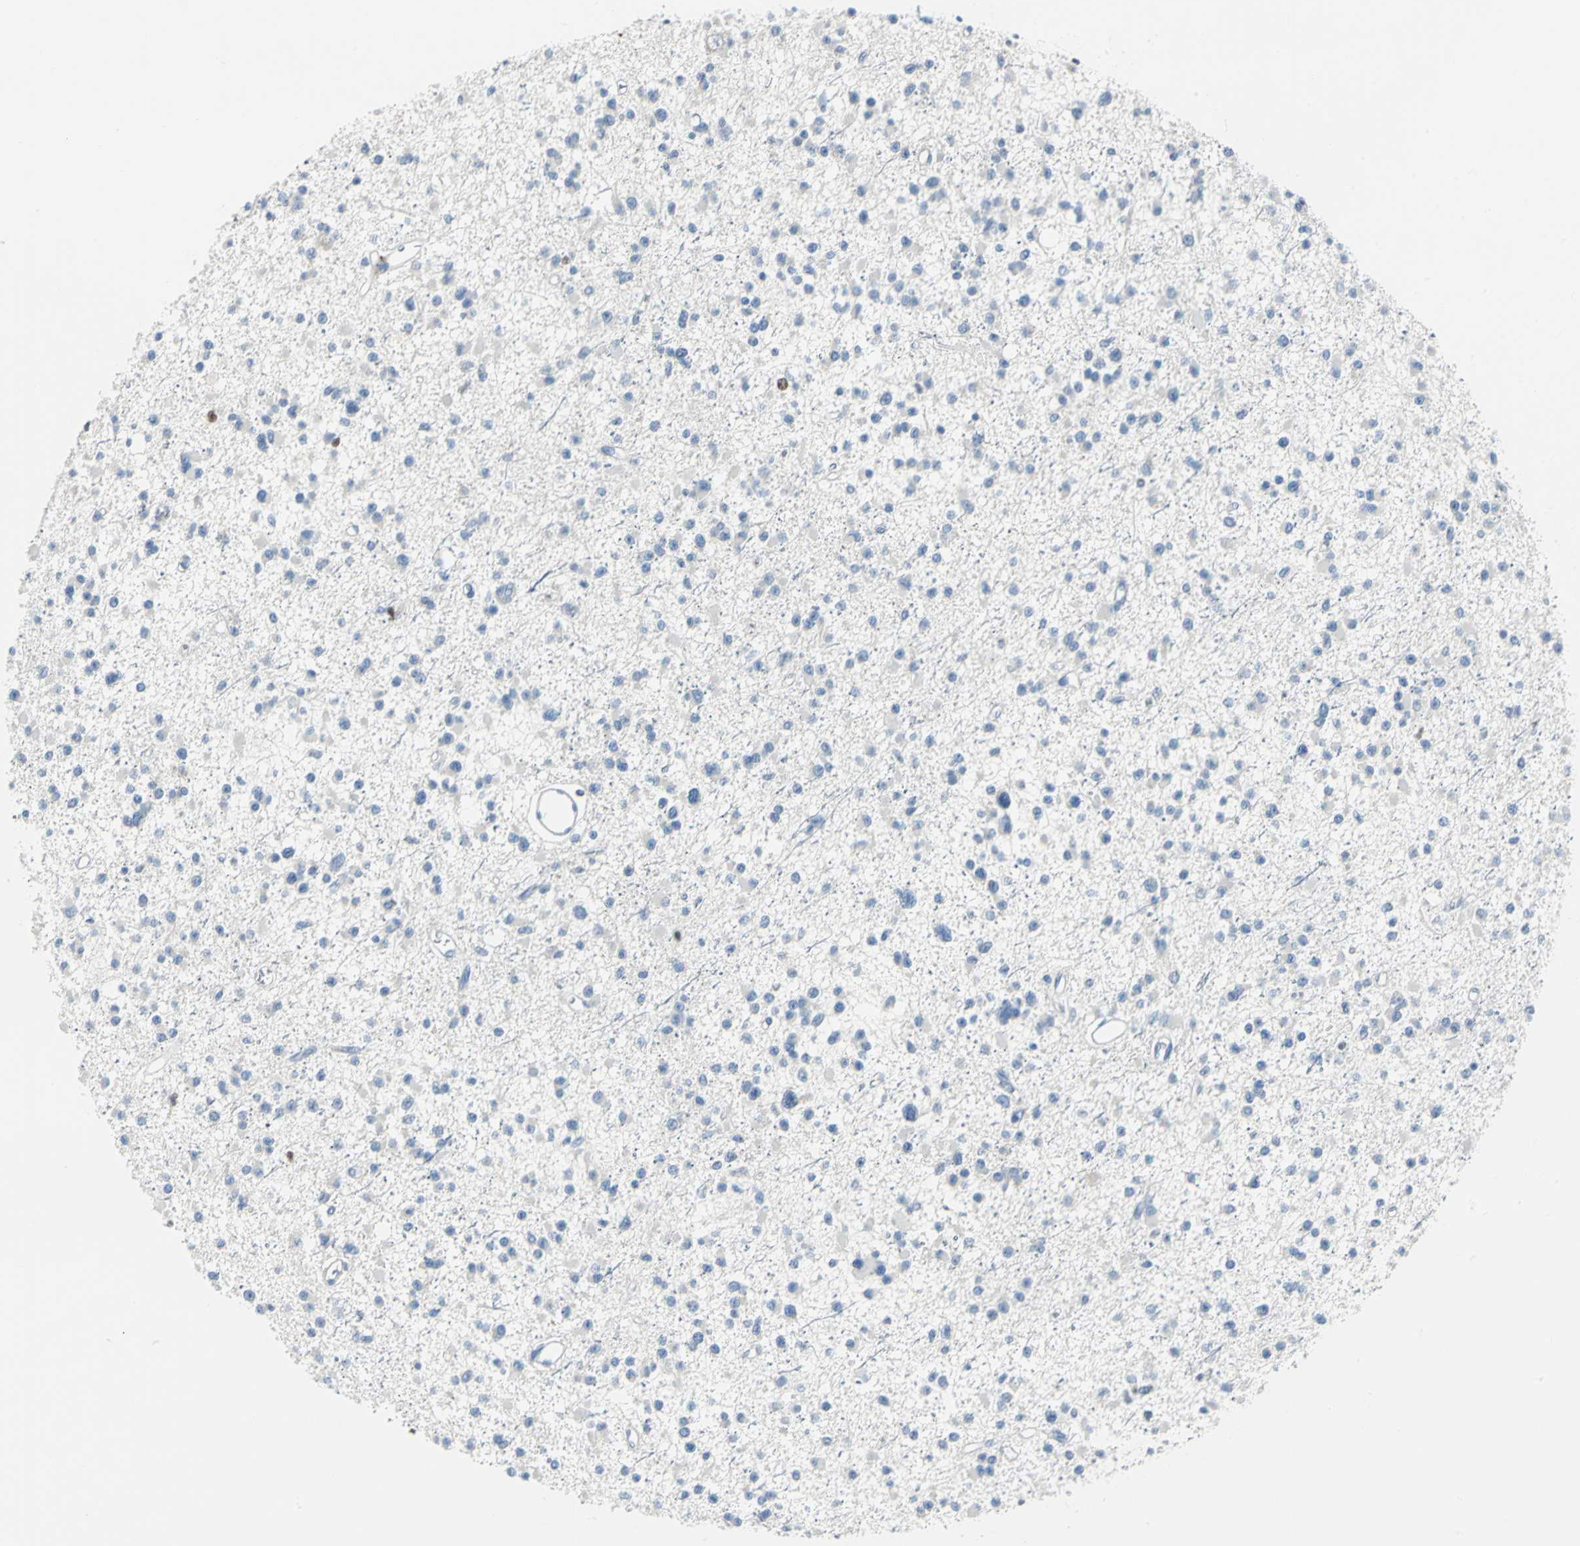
{"staining": {"intensity": "negative", "quantity": "none", "location": "none"}, "tissue": "glioma", "cell_type": "Tumor cells", "image_type": "cancer", "snomed": [{"axis": "morphology", "description": "Glioma, malignant, Low grade"}, {"axis": "topography", "description": "Brain"}], "caption": "Immunohistochemistry micrograph of neoplastic tissue: human malignant glioma (low-grade) stained with DAB shows no significant protein staining in tumor cells.", "gene": "MCM4", "patient": {"sex": "female", "age": 22}}